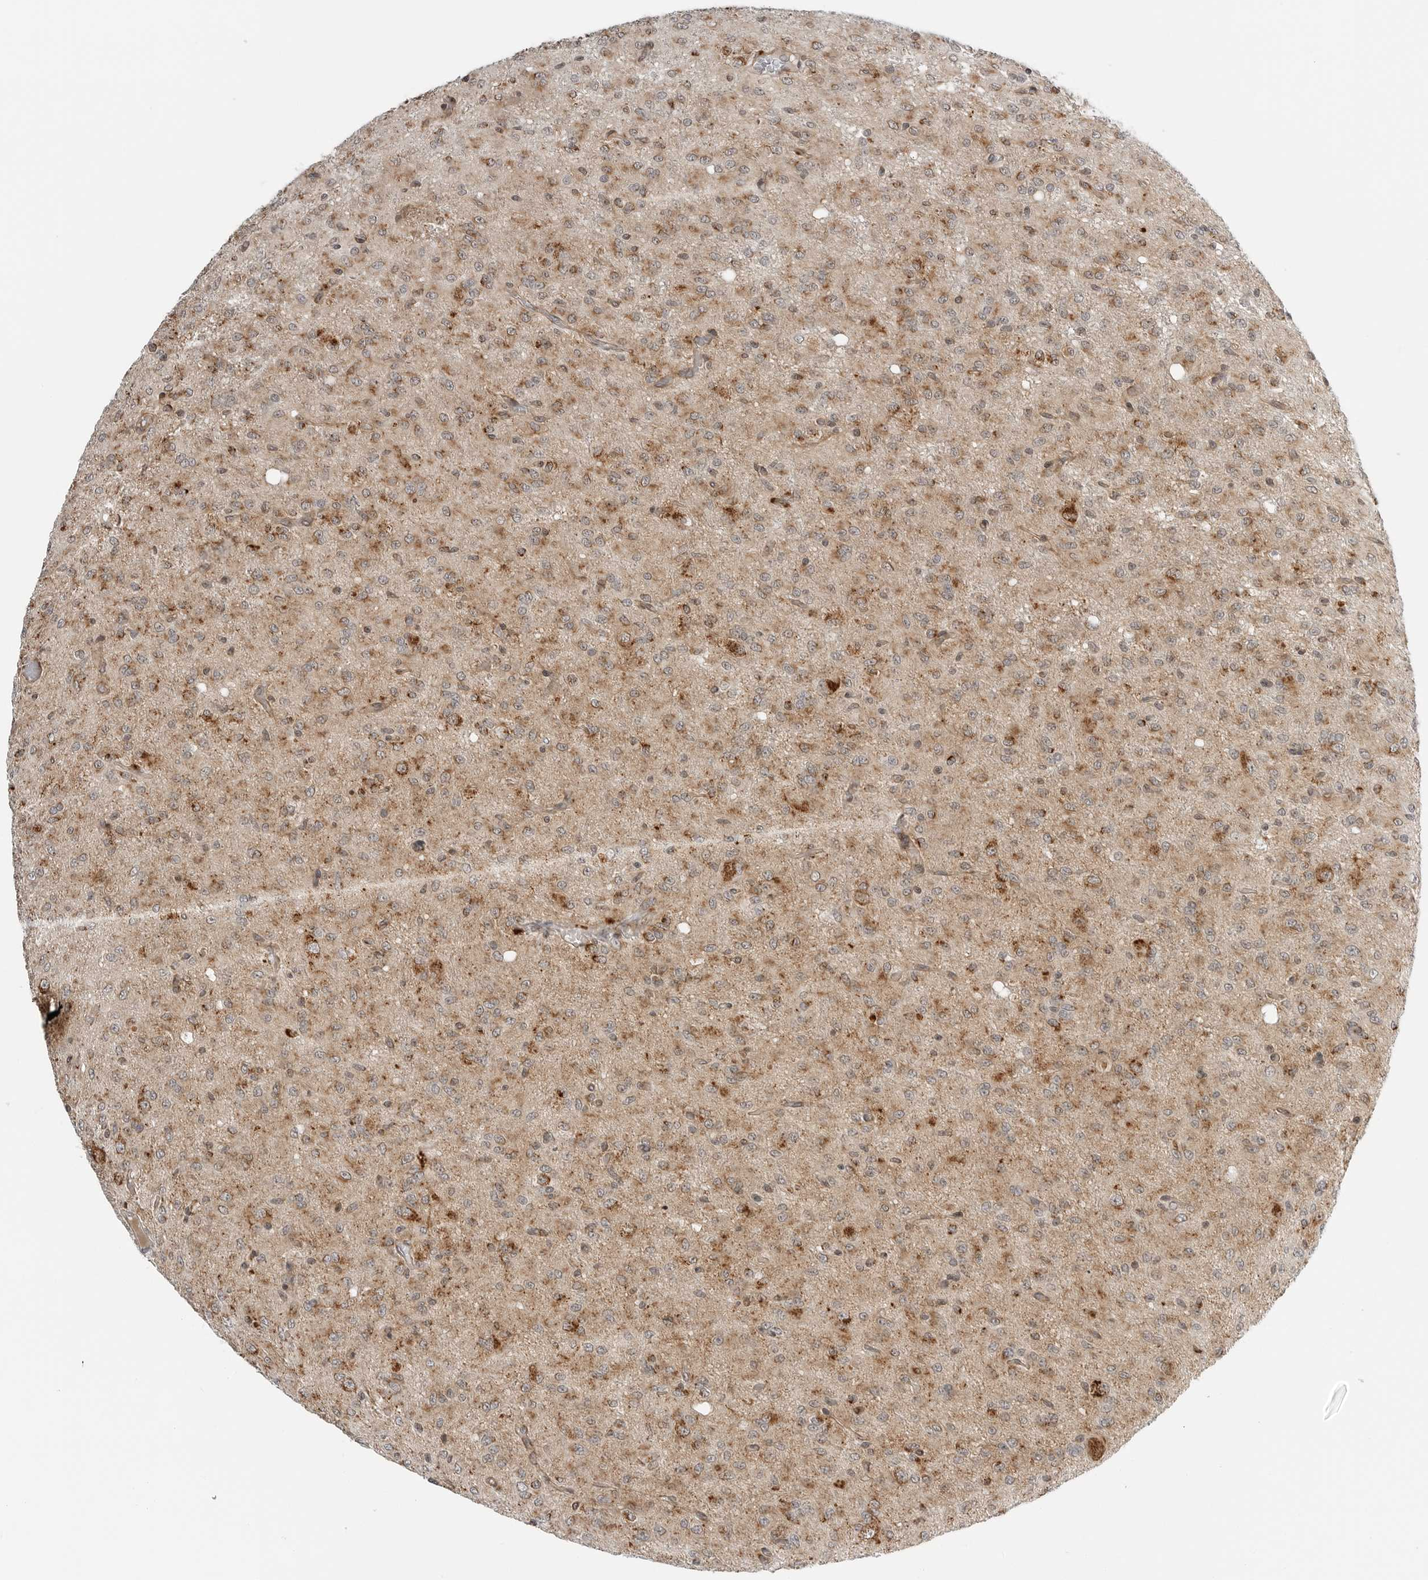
{"staining": {"intensity": "moderate", "quantity": "25%-75%", "location": "cytoplasmic/membranous"}, "tissue": "glioma", "cell_type": "Tumor cells", "image_type": "cancer", "snomed": [{"axis": "morphology", "description": "Glioma, malignant, High grade"}, {"axis": "topography", "description": "Brain"}], "caption": "Approximately 25%-75% of tumor cells in malignant glioma (high-grade) demonstrate moderate cytoplasmic/membranous protein positivity as visualized by brown immunohistochemical staining.", "gene": "PEX2", "patient": {"sex": "female", "age": 59}}